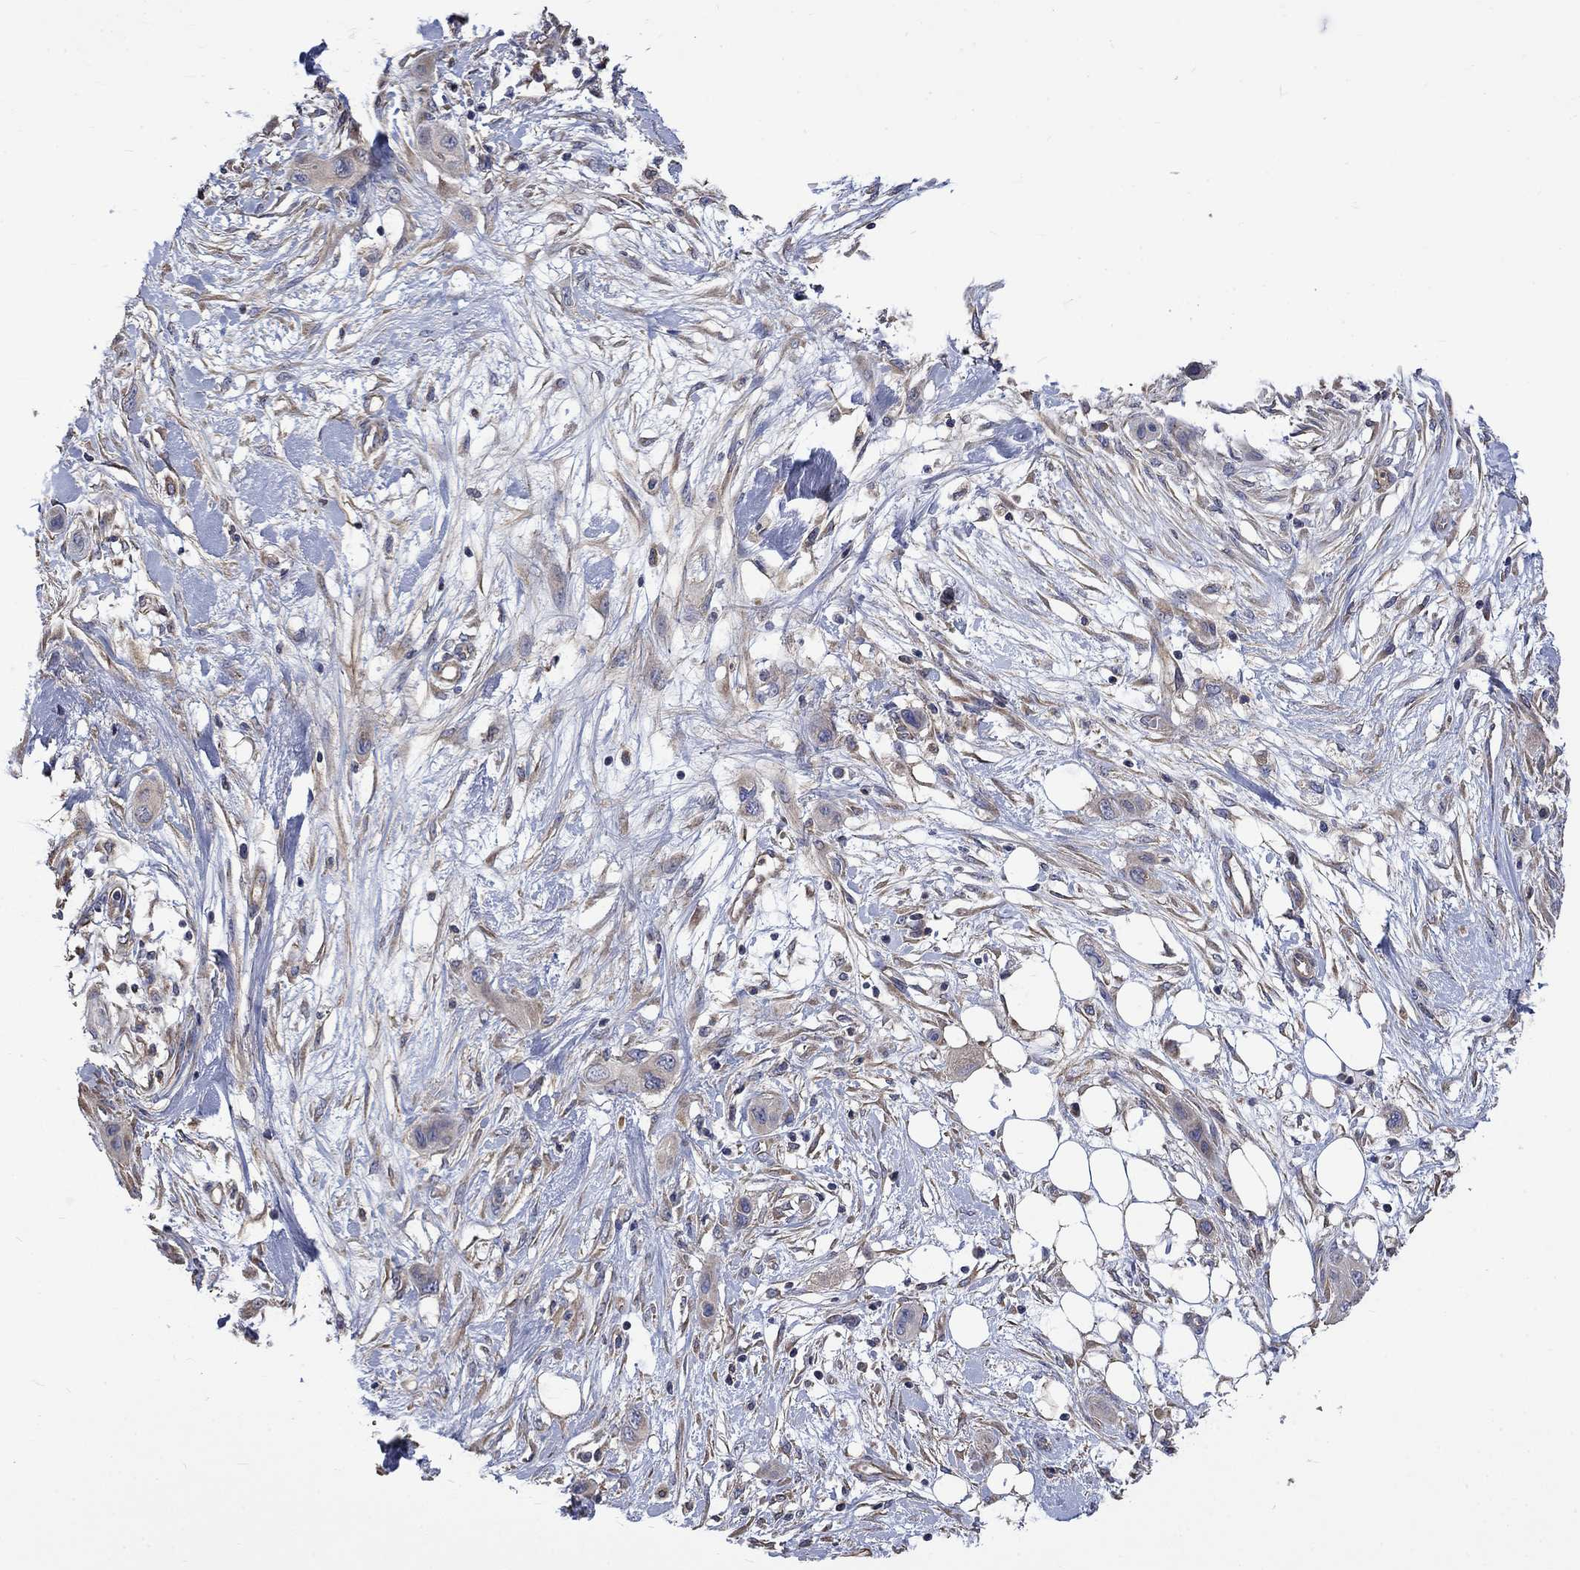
{"staining": {"intensity": "moderate", "quantity": "<25%", "location": "cytoplasmic/membranous"}, "tissue": "skin cancer", "cell_type": "Tumor cells", "image_type": "cancer", "snomed": [{"axis": "morphology", "description": "Squamous cell carcinoma, NOS"}, {"axis": "topography", "description": "Skin"}], "caption": "This is a photomicrograph of immunohistochemistry (IHC) staining of squamous cell carcinoma (skin), which shows moderate expression in the cytoplasmic/membranous of tumor cells.", "gene": "CAMKK2", "patient": {"sex": "male", "age": 79}}